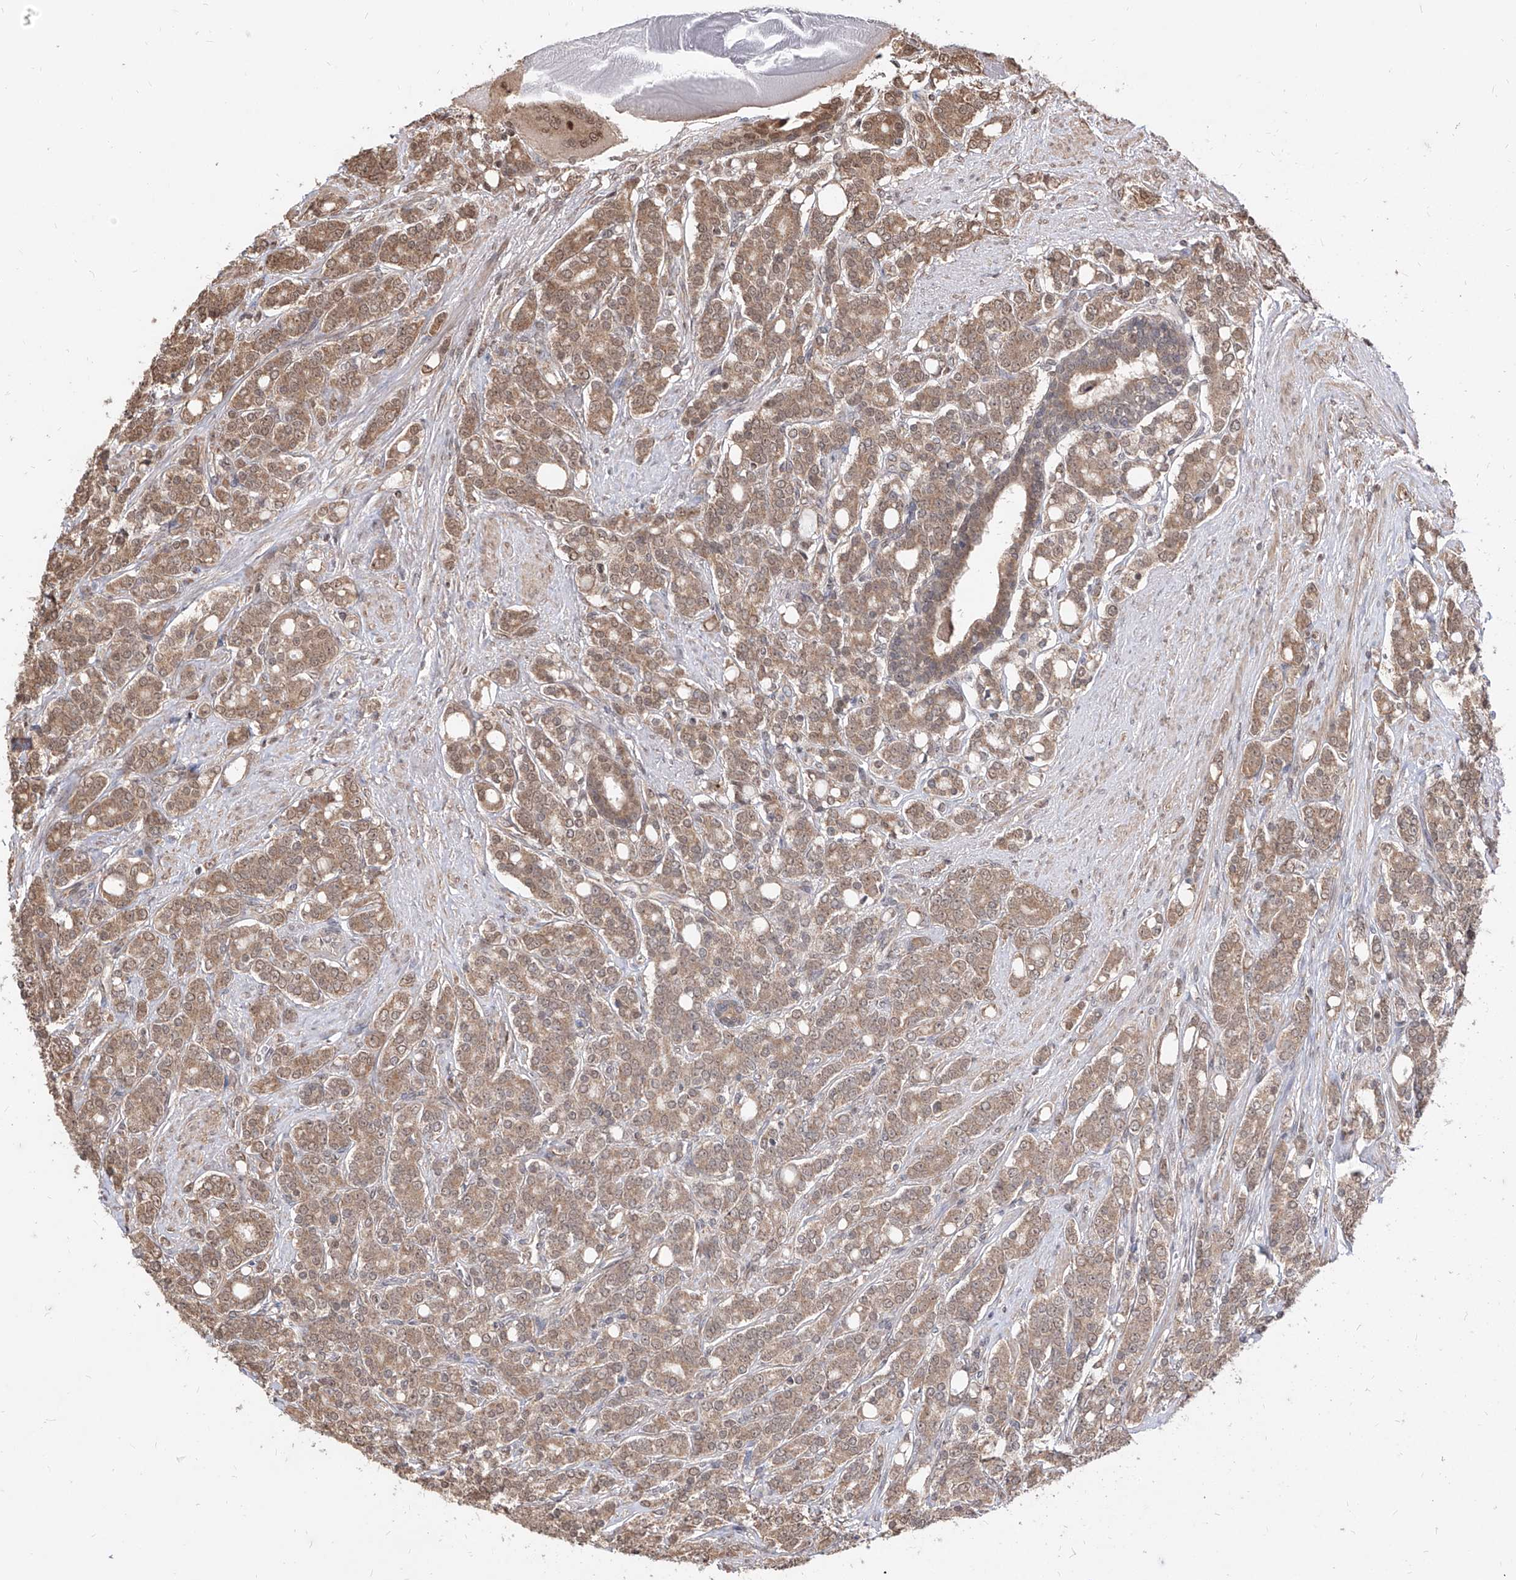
{"staining": {"intensity": "moderate", "quantity": ">75%", "location": "cytoplasmic/membranous,nuclear"}, "tissue": "prostate cancer", "cell_type": "Tumor cells", "image_type": "cancer", "snomed": [{"axis": "morphology", "description": "Adenocarcinoma, High grade"}, {"axis": "topography", "description": "Prostate"}], "caption": "A high-resolution micrograph shows immunohistochemistry staining of high-grade adenocarcinoma (prostate), which displays moderate cytoplasmic/membranous and nuclear staining in approximately >75% of tumor cells.", "gene": "C8orf82", "patient": {"sex": "male", "age": 62}}